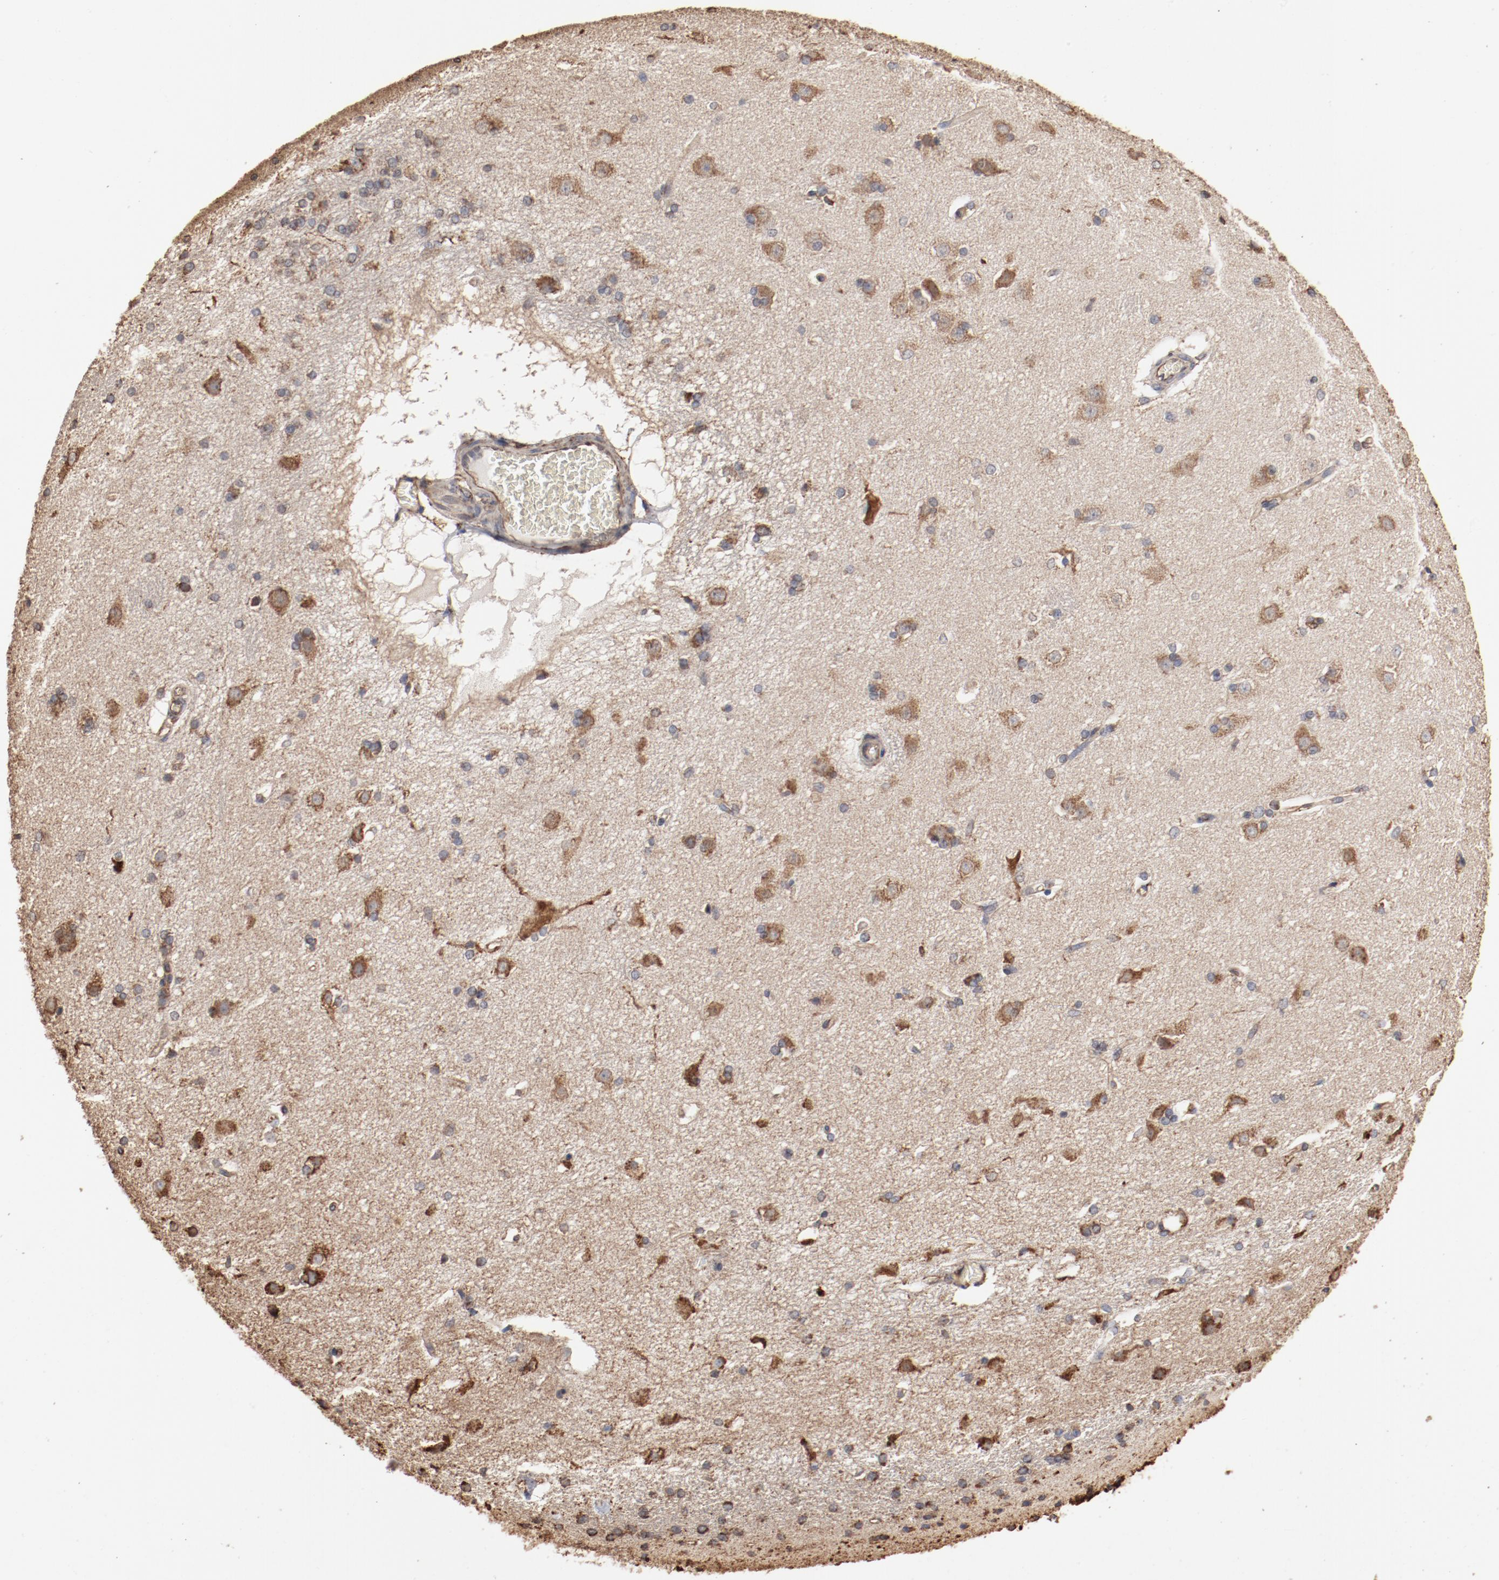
{"staining": {"intensity": "weak", "quantity": "25%-75%", "location": "cytoplasmic/membranous"}, "tissue": "caudate", "cell_type": "Glial cells", "image_type": "normal", "snomed": [{"axis": "morphology", "description": "Normal tissue, NOS"}, {"axis": "topography", "description": "Lateral ventricle wall"}], "caption": "The histopathology image demonstrates a brown stain indicating the presence of a protein in the cytoplasmic/membranous of glial cells in caudate. Ihc stains the protein of interest in brown and the nuclei are stained blue.", "gene": "PDIA3", "patient": {"sex": "female", "age": 19}}